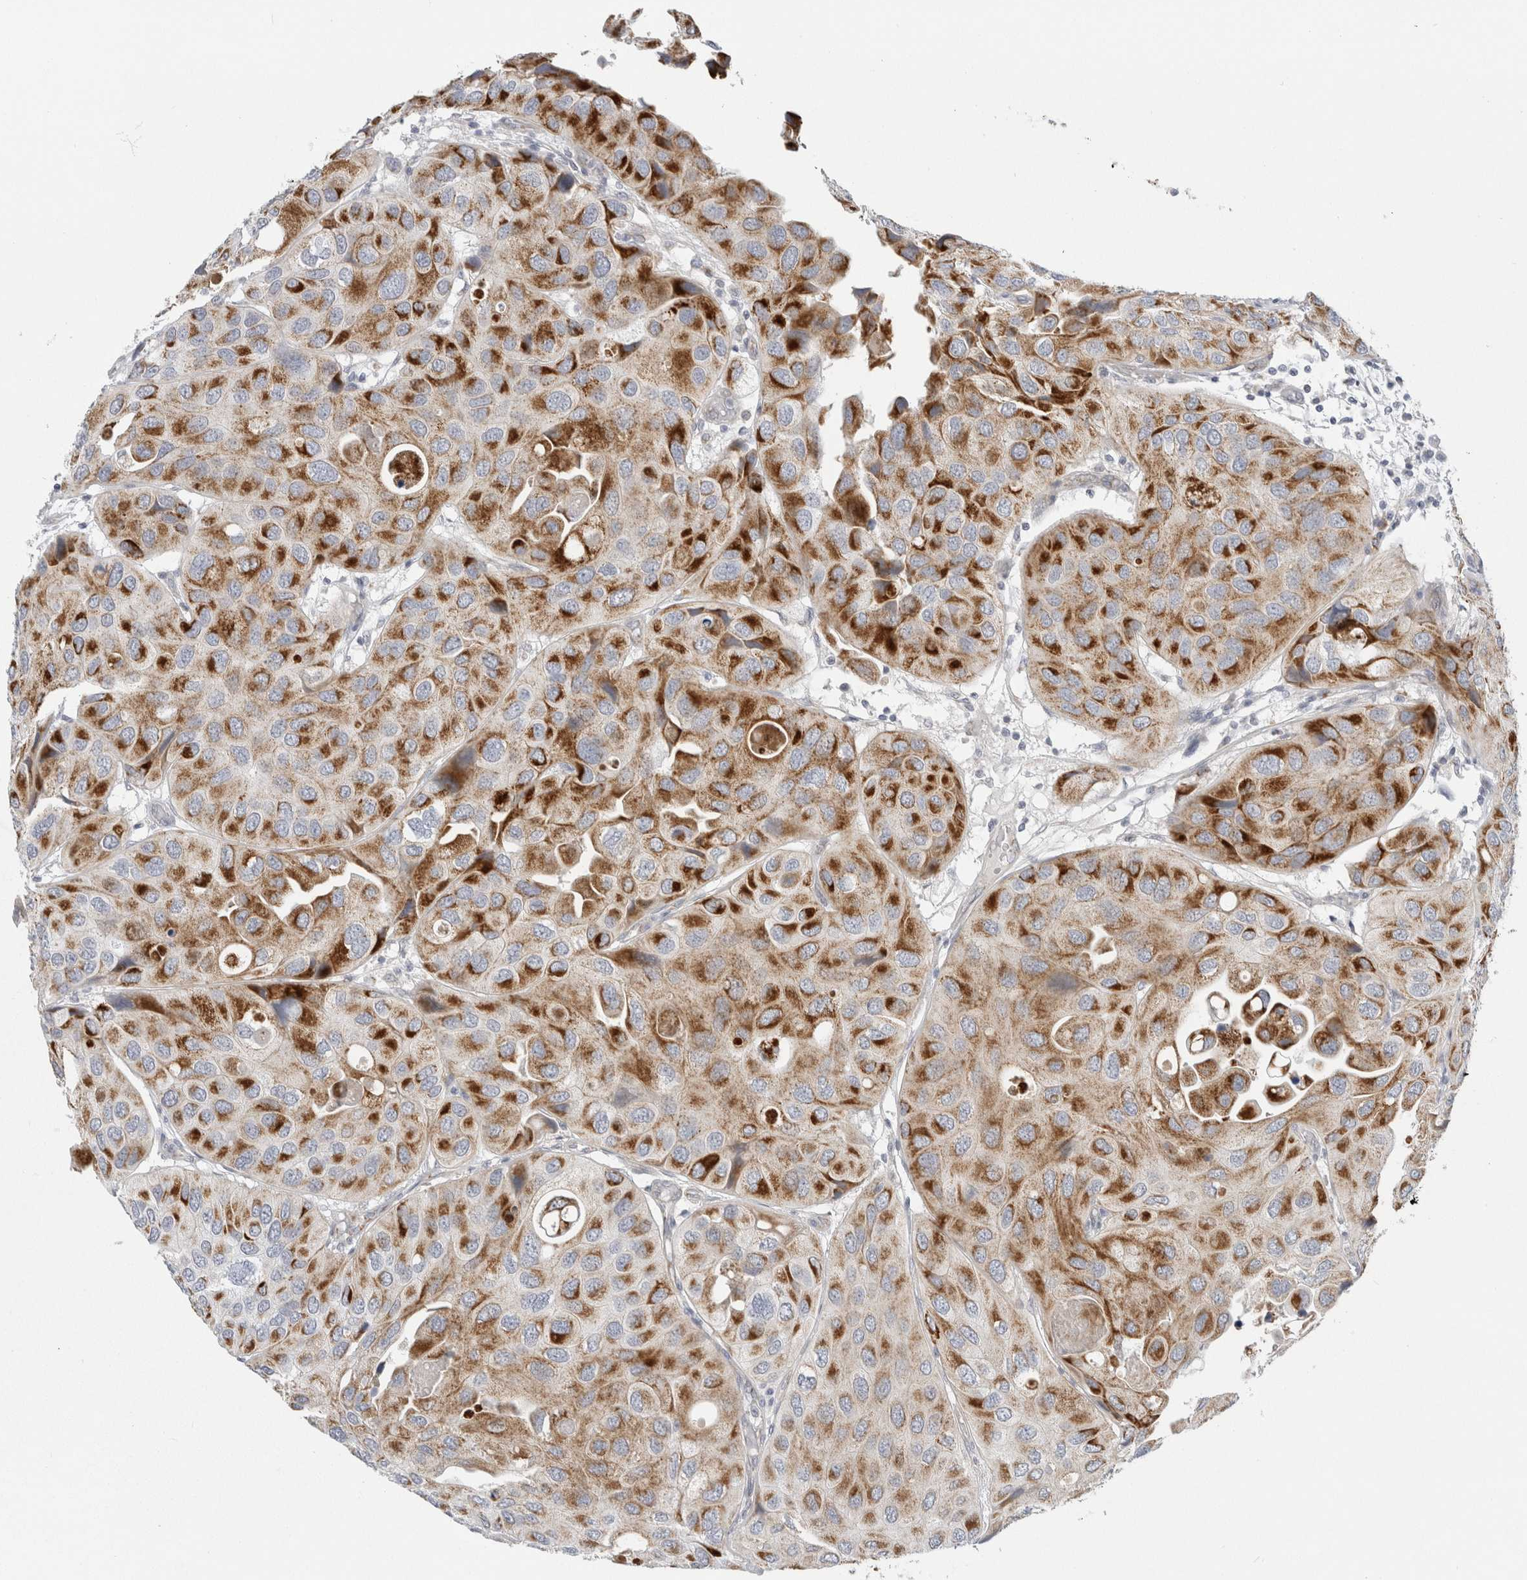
{"staining": {"intensity": "strong", "quantity": ">75%", "location": "cytoplasmic/membranous"}, "tissue": "urothelial cancer", "cell_type": "Tumor cells", "image_type": "cancer", "snomed": [{"axis": "morphology", "description": "Urothelial carcinoma, High grade"}, {"axis": "topography", "description": "Urinary bladder"}], "caption": "This histopathology image demonstrates IHC staining of urothelial carcinoma (high-grade), with high strong cytoplasmic/membranous staining in about >75% of tumor cells.", "gene": "FAHD1", "patient": {"sex": "female", "age": 64}}